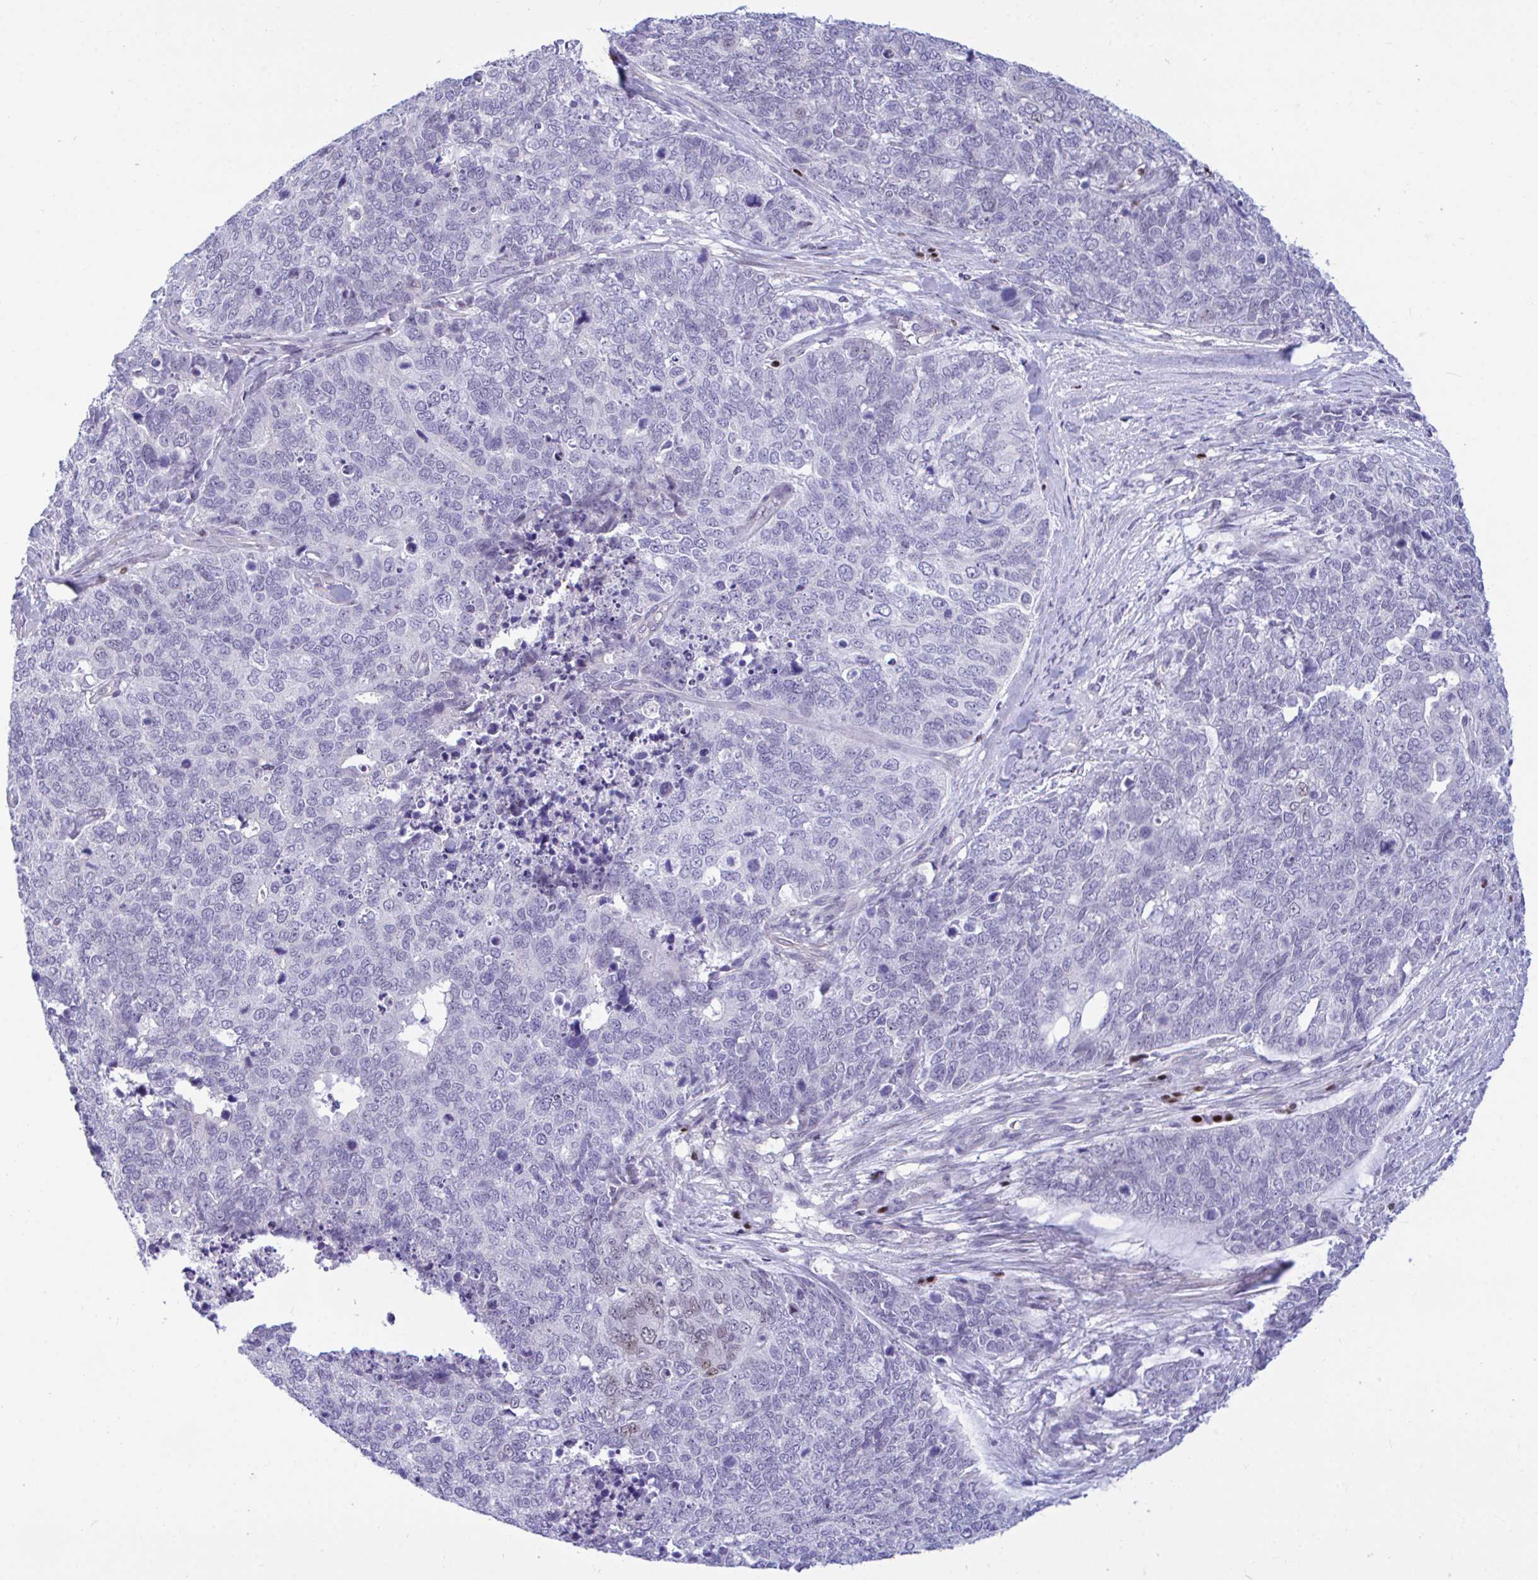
{"staining": {"intensity": "negative", "quantity": "none", "location": "none"}, "tissue": "cervical cancer", "cell_type": "Tumor cells", "image_type": "cancer", "snomed": [{"axis": "morphology", "description": "Adenocarcinoma, NOS"}, {"axis": "topography", "description": "Cervix"}], "caption": "Immunohistochemistry (IHC) micrograph of cervical cancer stained for a protein (brown), which shows no staining in tumor cells.", "gene": "SLC25A51", "patient": {"sex": "female", "age": 63}}